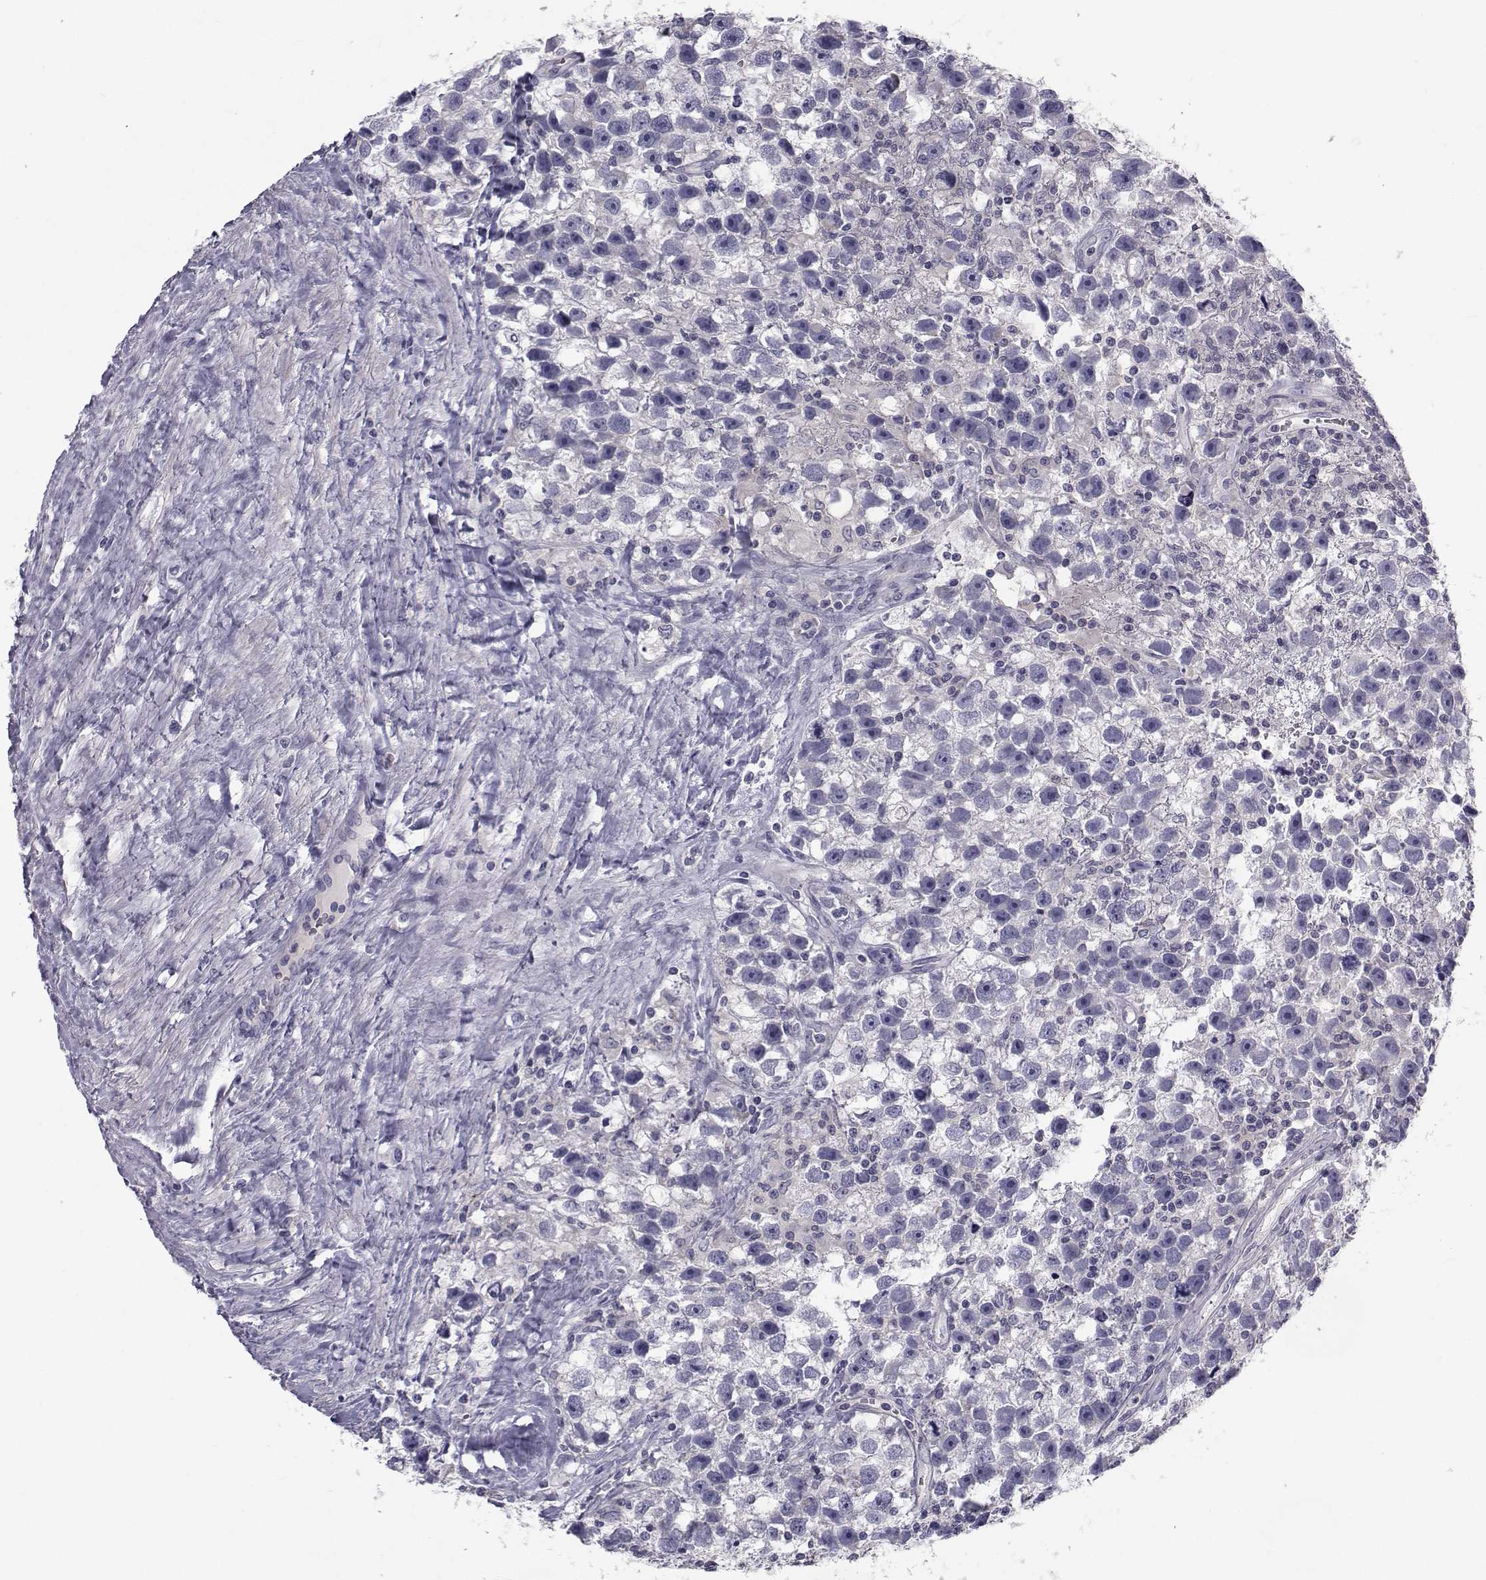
{"staining": {"intensity": "weak", "quantity": "25%-75%", "location": "cytoplasmic/membranous"}, "tissue": "testis cancer", "cell_type": "Tumor cells", "image_type": "cancer", "snomed": [{"axis": "morphology", "description": "Seminoma, NOS"}, {"axis": "topography", "description": "Testis"}], "caption": "Human testis cancer stained with a brown dye displays weak cytoplasmic/membranous positive positivity in approximately 25%-75% of tumor cells.", "gene": "FDXR", "patient": {"sex": "male", "age": 43}}